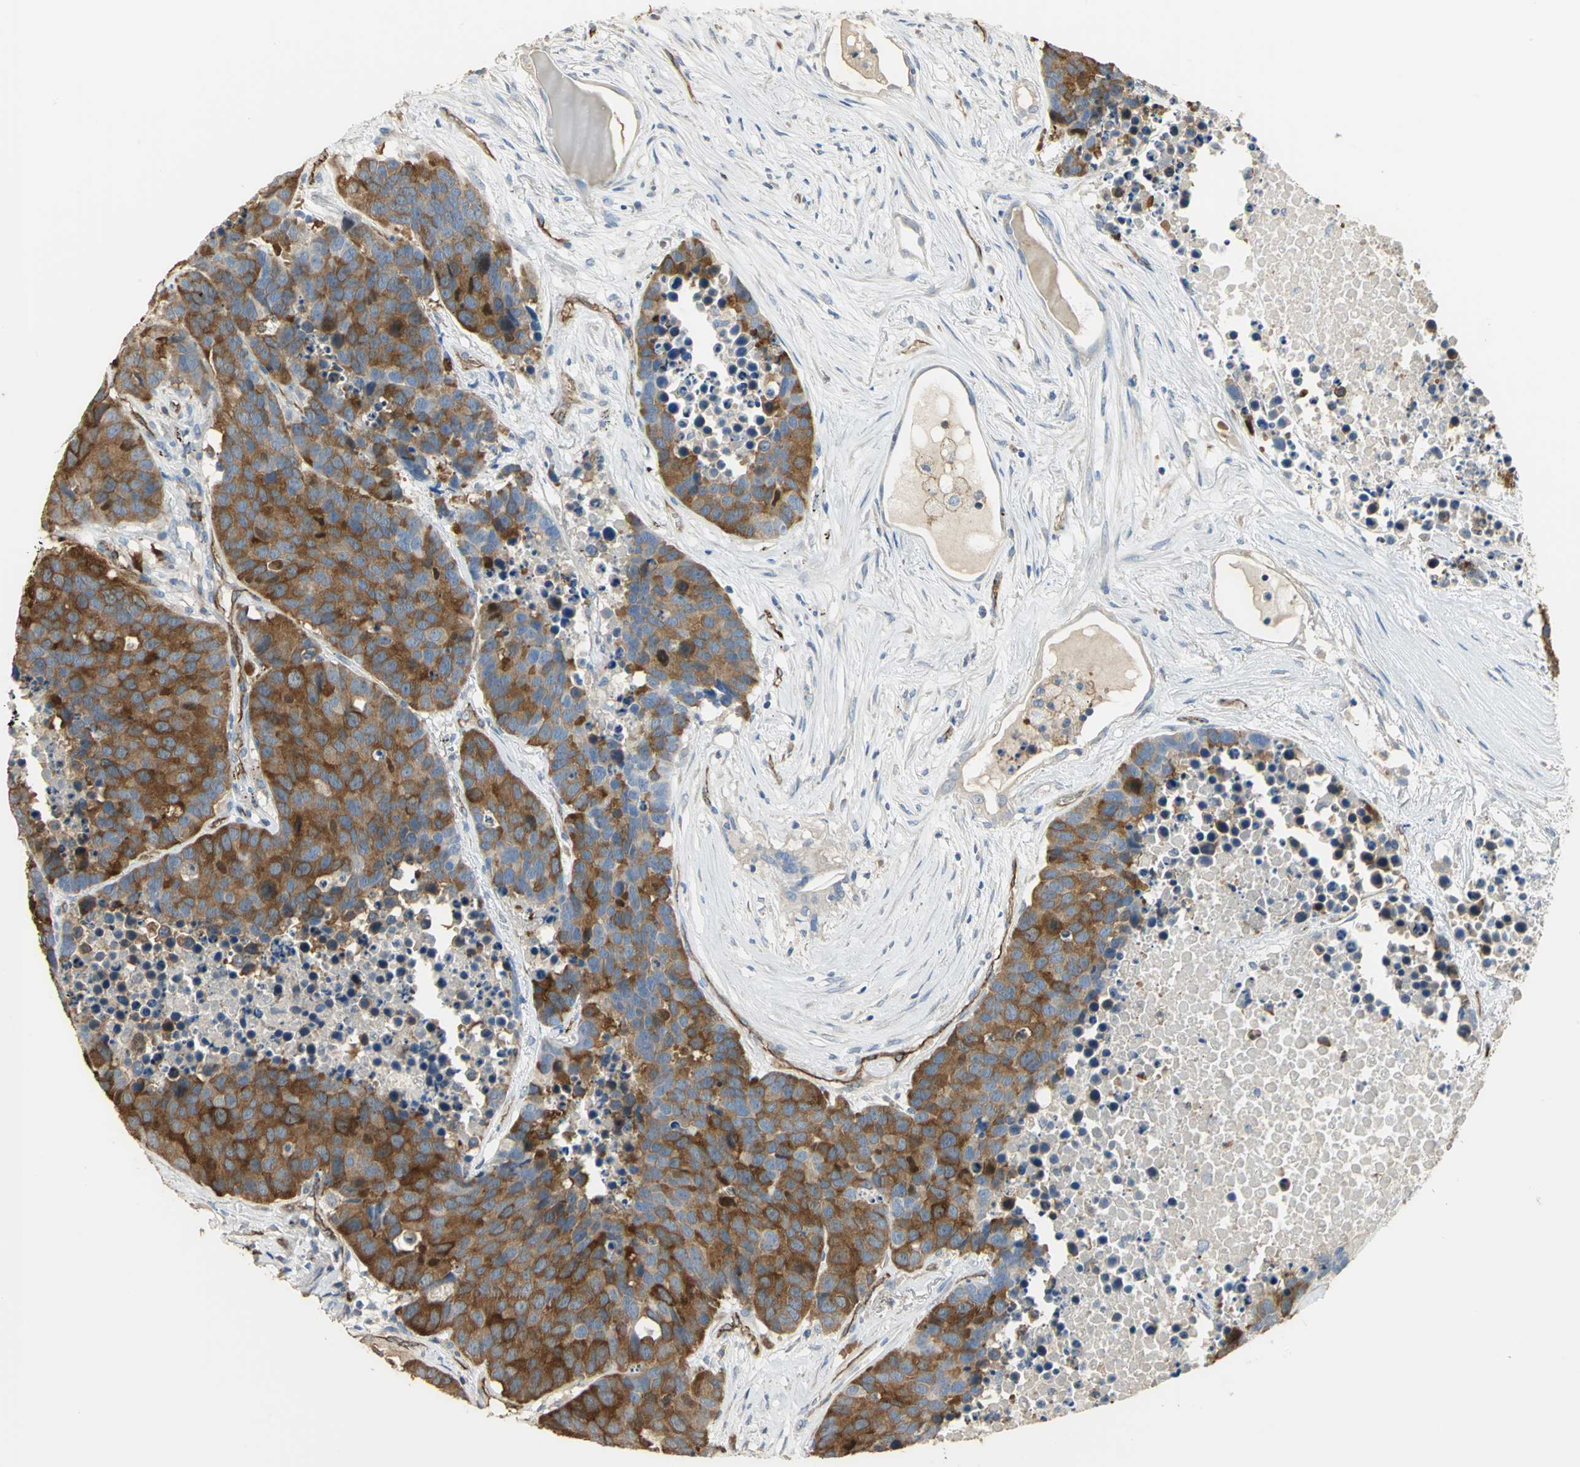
{"staining": {"intensity": "strong", "quantity": ">75%", "location": "cytoplasmic/membranous"}, "tissue": "carcinoid", "cell_type": "Tumor cells", "image_type": "cancer", "snomed": [{"axis": "morphology", "description": "Carcinoid, malignant, NOS"}, {"axis": "topography", "description": "Lung"}], "caption": "Carcinoid (malignant) stained with immunohistochemistry demonstrates strong cytoplasmic/membranous staining in approximately >75% of tumor cells.", "gene": "DLGAP5", "patient": {"sex": "male", "age": 60}}